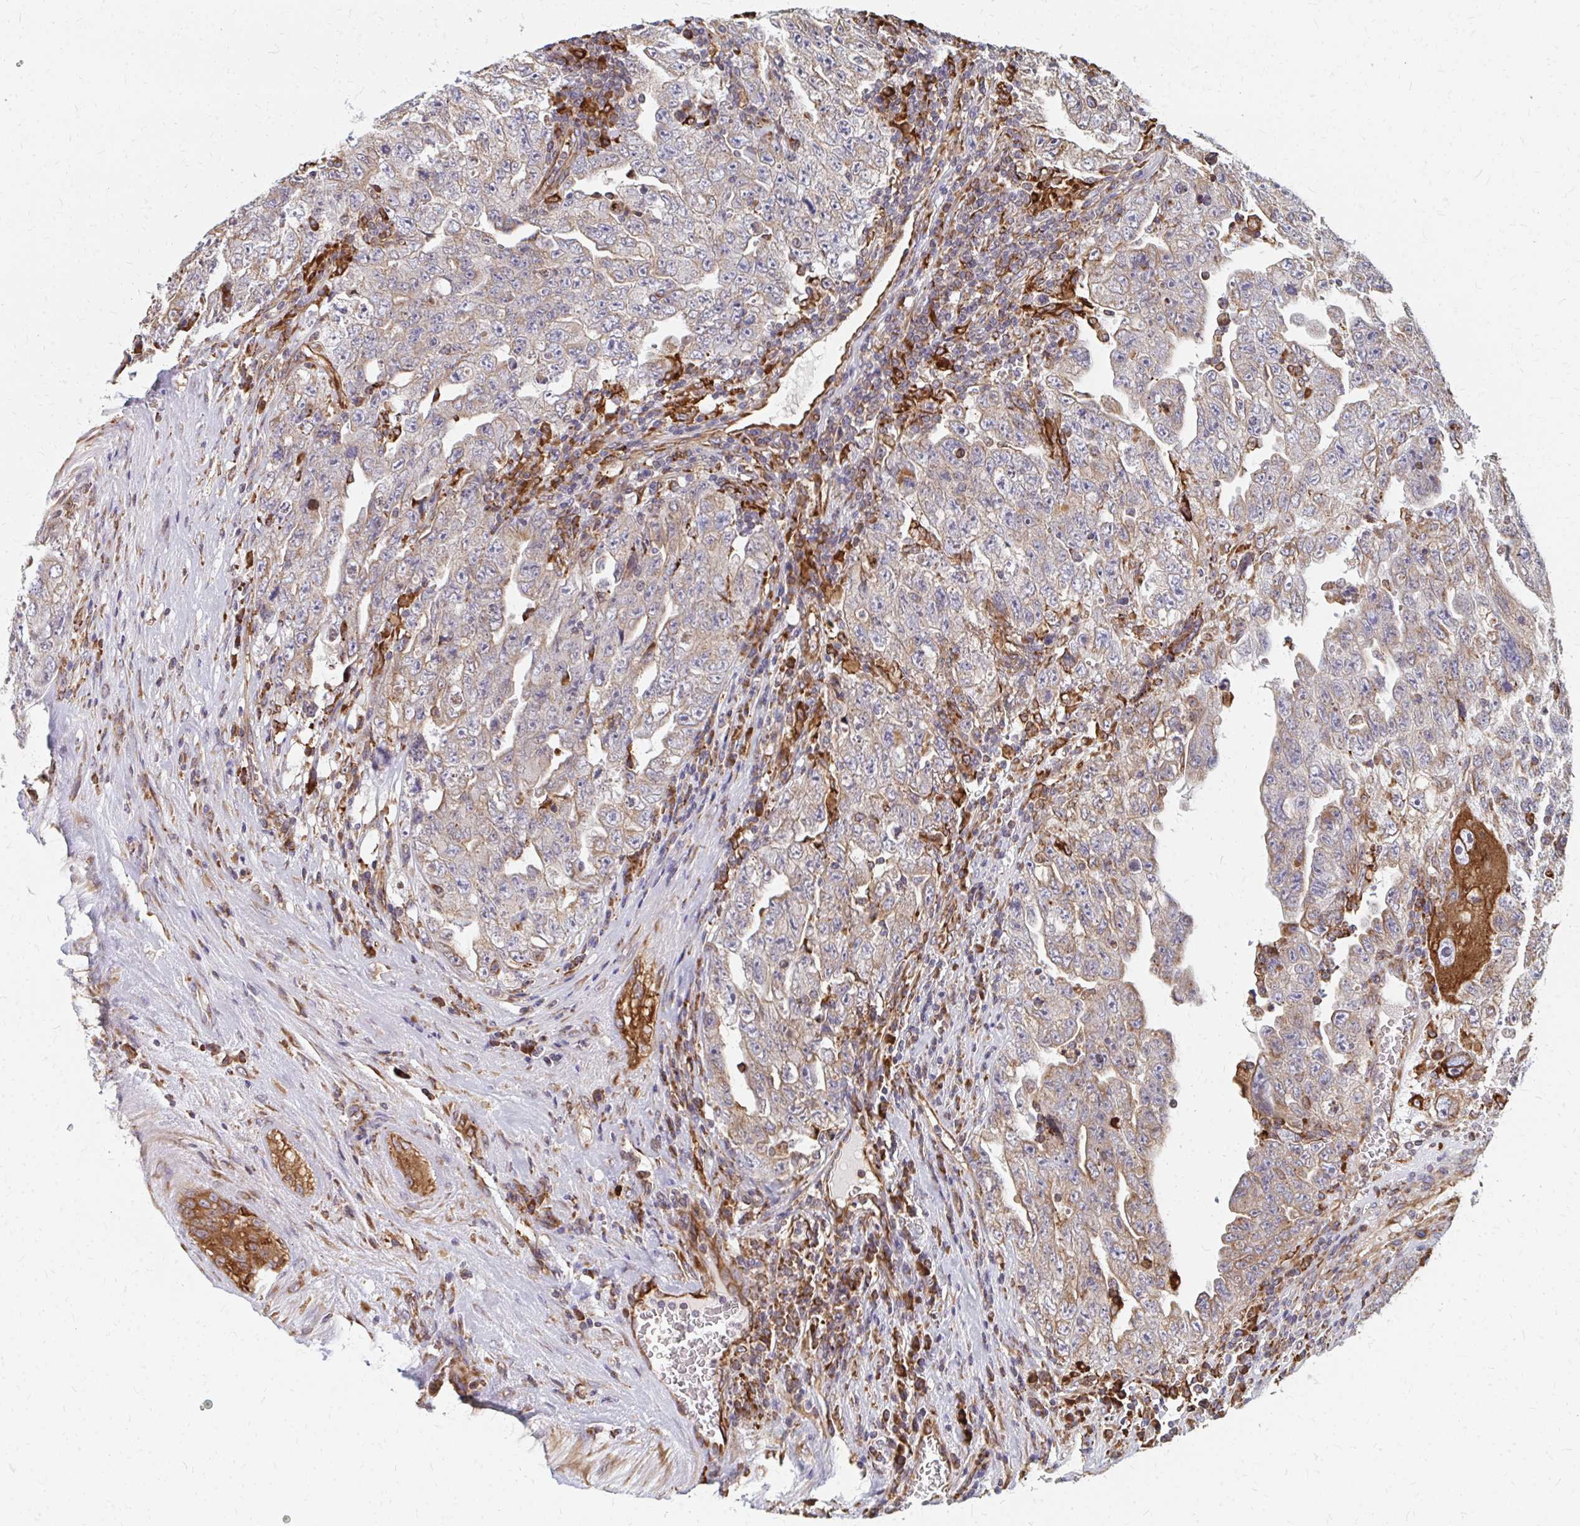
{"staining": {"intensity": "weak", "quantity": "<25%", "location": "cytoplasmic/membranous"}, "tissue": "testis cancer", "cell_type": "Tumor cells", "image_type": "cancer", "snomed": [{"axis": "morphology", "description": "Carcinoma, Embryonal, NOS"}, {"axis": "topography", "description": "Testis"}], "caption": "Tumor cells are negative for brown protein staining in testis cancer (embryonal carcinoma).", "gene": "PPP1R13L", "patient": {"sex": "male", "age": 28}}